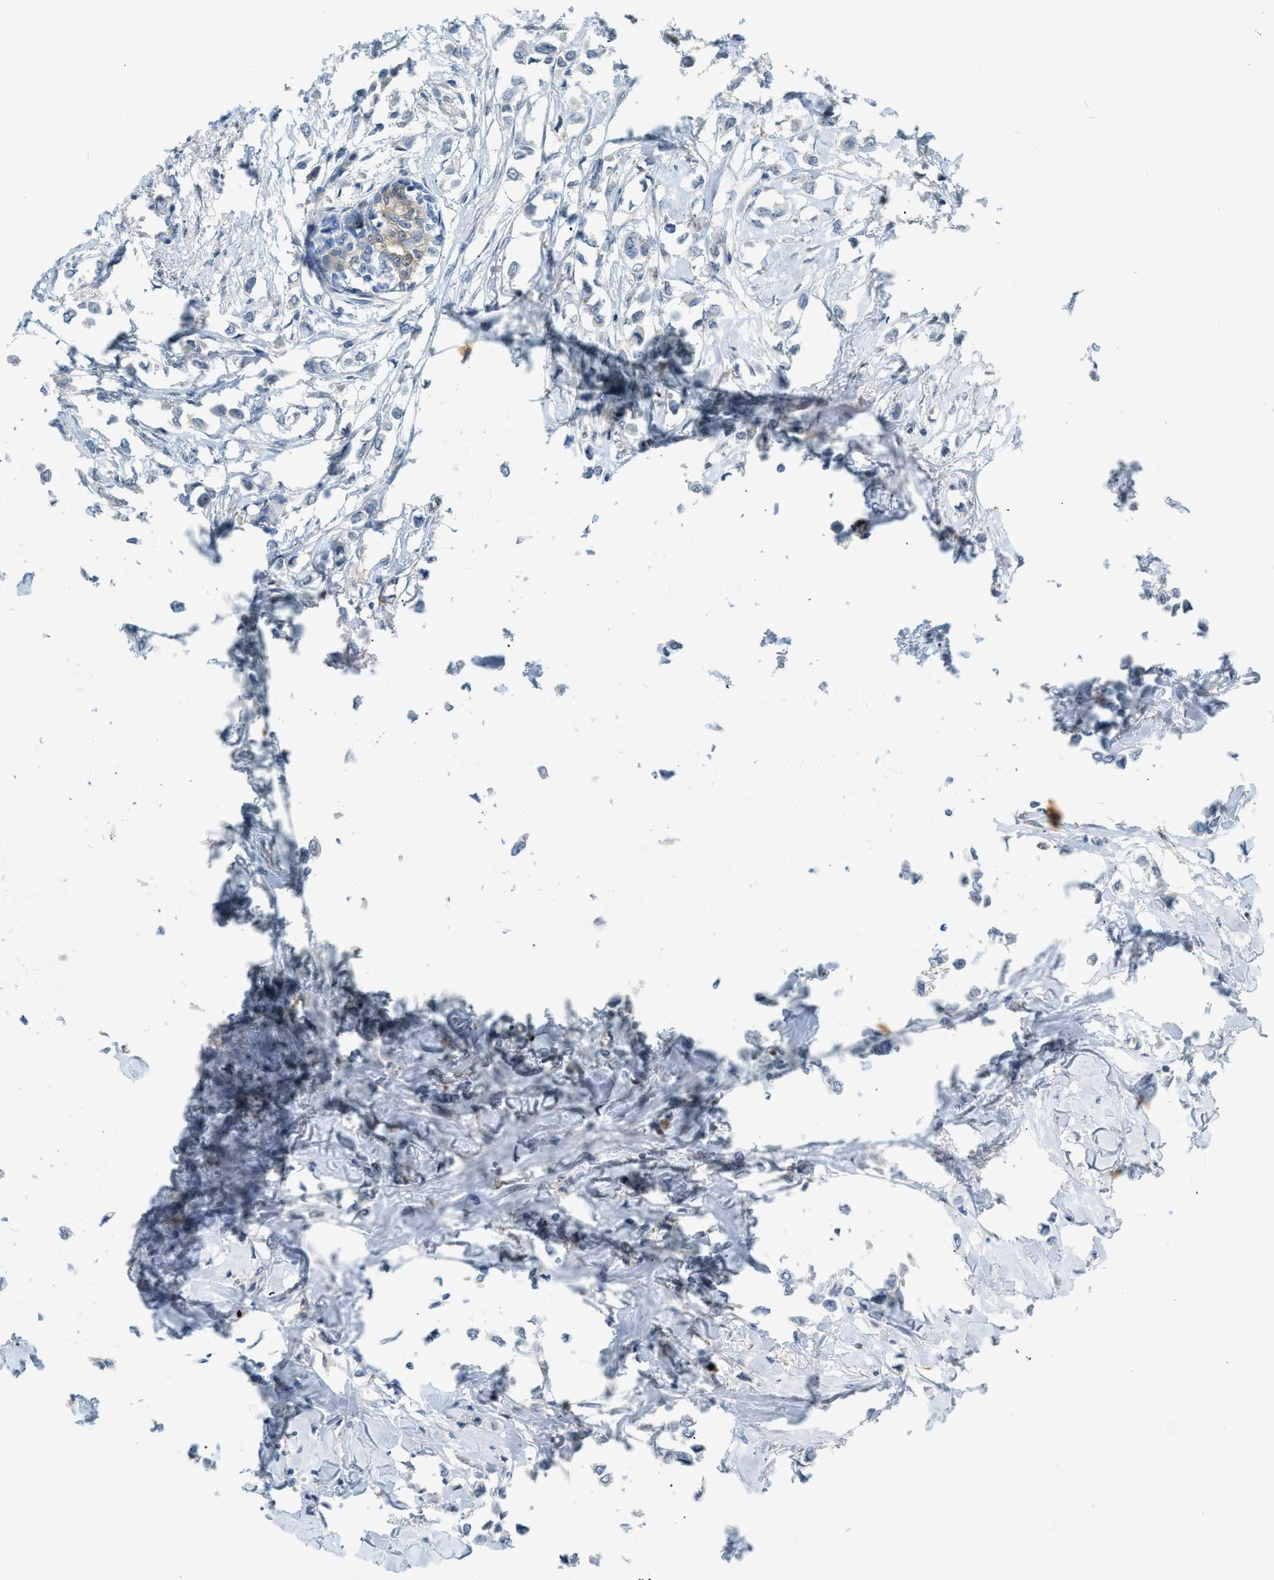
{"staining": {"intensity": "negative", "quantity": "none", "location": "none"}, "tissue": "breast cancer", "cell_type": "Tumor cells", "image_type": "cancer", "snomed": [{"axis": "morphology", "description": "Lobular carcinoma"}, {"axis": "topography", "description": "Breast"}], "caption": "Immunohistochemistry histopathology image of neoplastic tissue: human breast lobular carcinoma stained with DAB (3,3'-diaminobenzidine) exhibits no significant protein staining in tumor cells. Nuclei are stained in blue.", "gene": "ZNF408", "patient": {"sex": "female", "age": 51}}